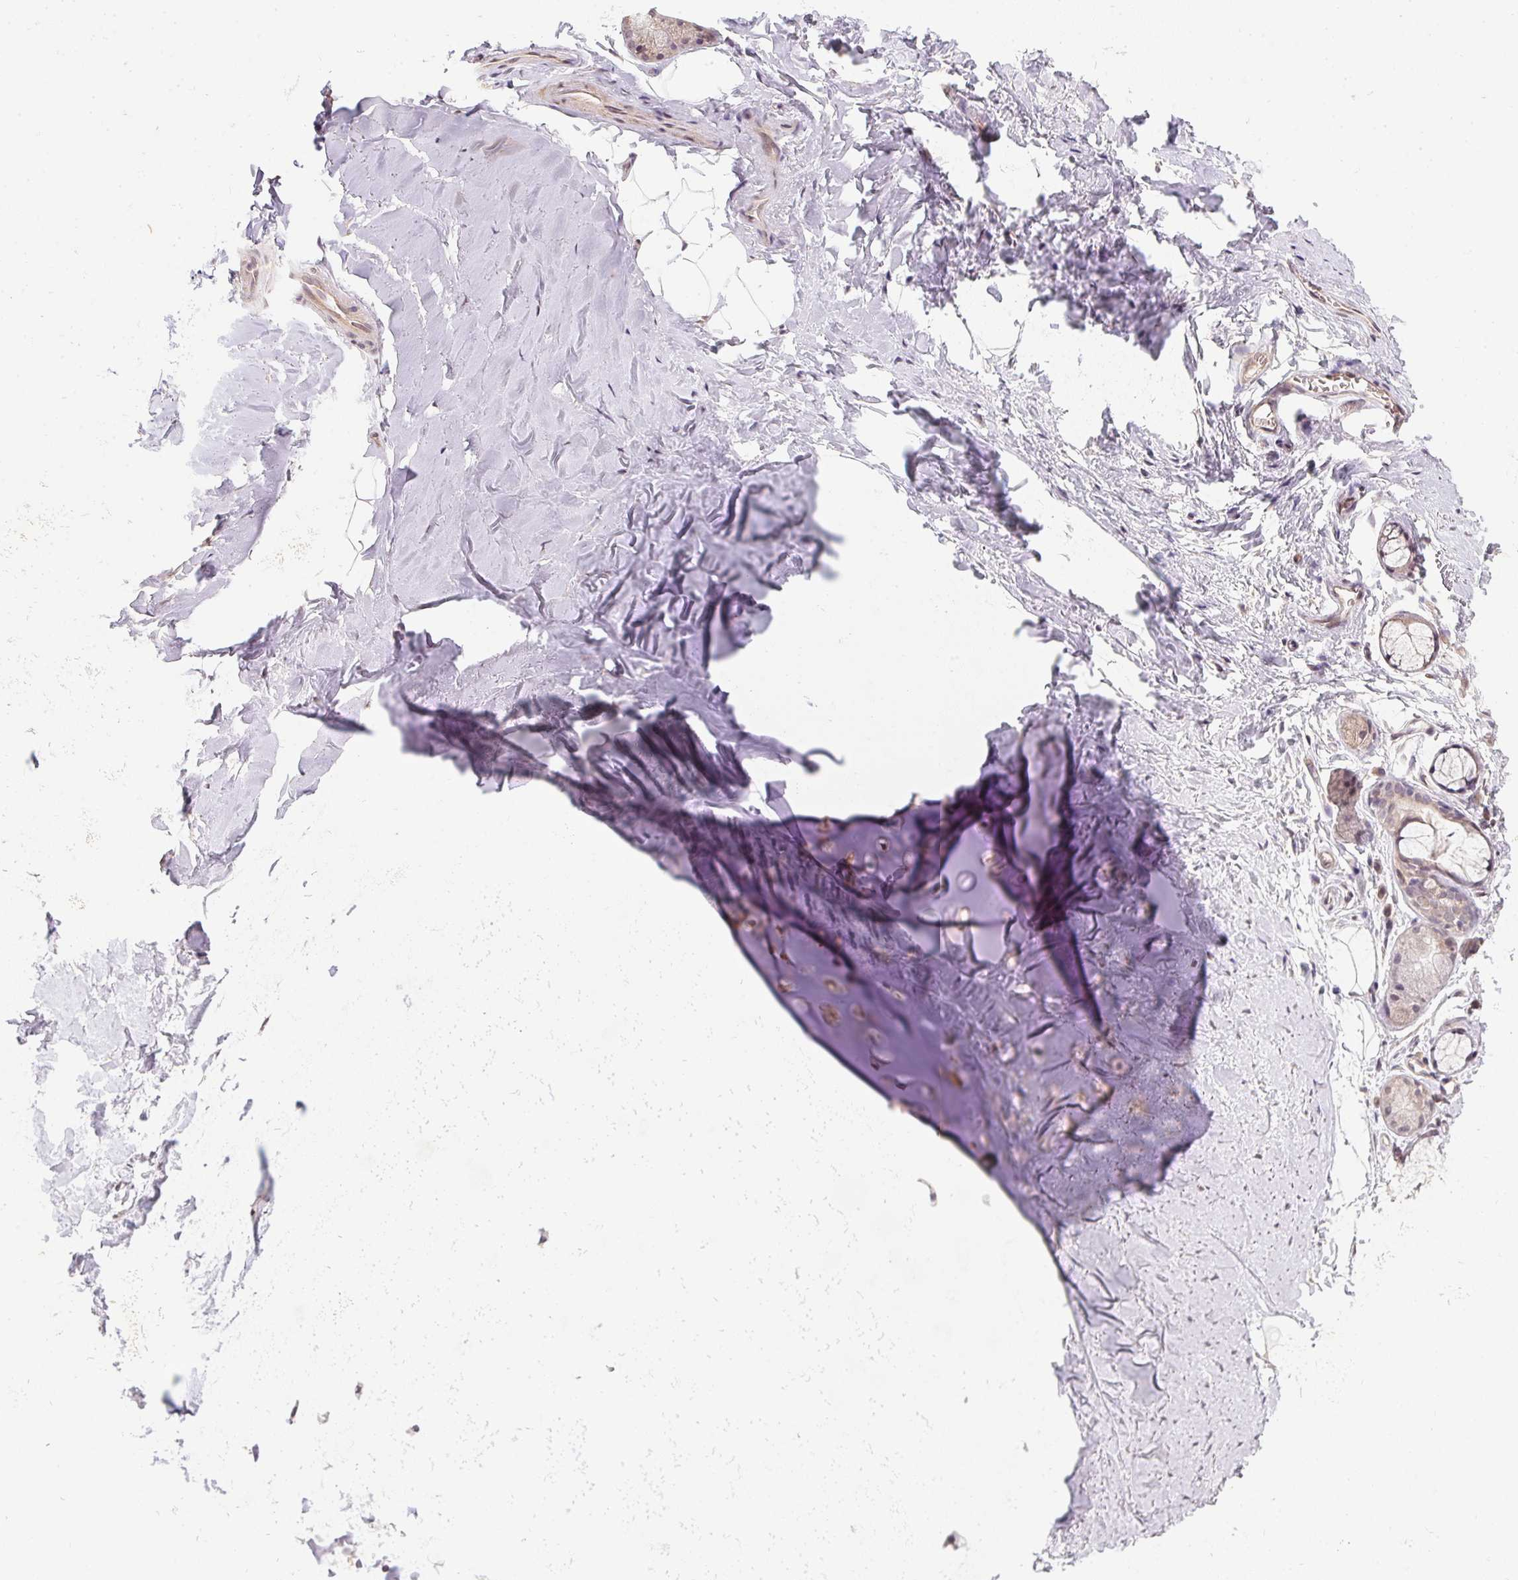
{"staining": {"intensity": "negative", "quantity": "none", "location": "none"}, "tissue": "adipose tissue", "cell_type": "Adipocytes", "image_type": "normal", "snomed": [{"axis": "morphology", "description": "Normal tissue, NOS"}, {"axis": "topography", "description": "Cartilage tissue"}, {"axis": "topography", "description": "Bronchus"}], "caption": "DAB (3,3'-diaminobenzidine) immunohistochemical staining of benign human adipose tissue demonstrates no significant expression in adipocytes. (DAB (3,3'-diaminobenzidine) immunohistochemistry visualized using brightfield microscopy, high magnification).", "gene": "PPP4R4", "patient": {"sex": "female", "age": 79}}